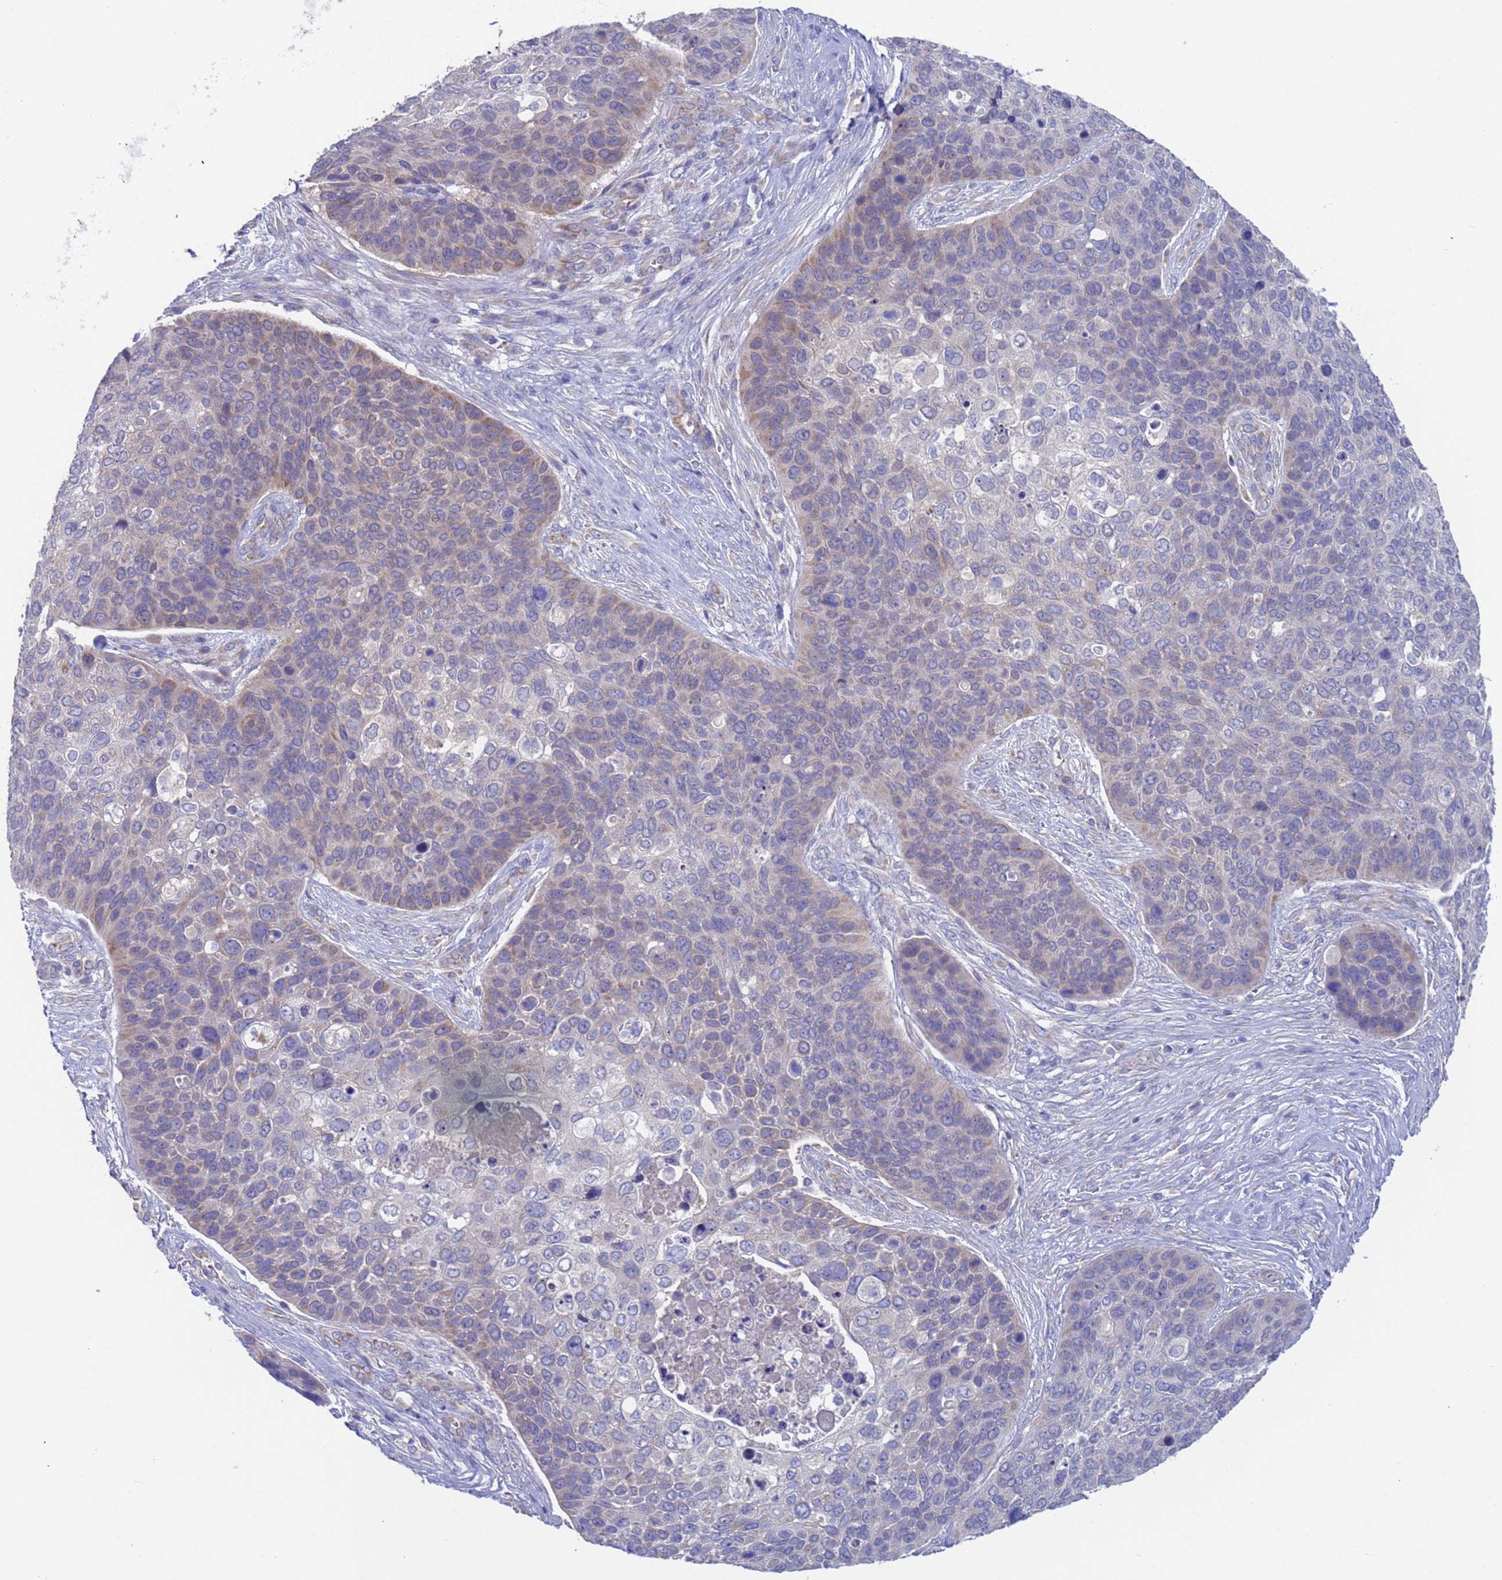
{"staining": {"intensity": "negative", "quantity": "none", "location": "none"}, "tissue": "skin cancer", "cell_type": "Tumor cells", "image_type": "cancer", "snomed": [{"axis": "morphology", "description": "Basal cell carcinoma"}, {"axis": "topography", "description": "Skin"}], "caption": "Immunohistochemistry (IHC) photomicrograph of basal cell carcinoma (skin) stained for a protein (brown), which displays no expression in tumor cells.", "gene": "PET117", "patient": {"sex": "female", "age": 74}}